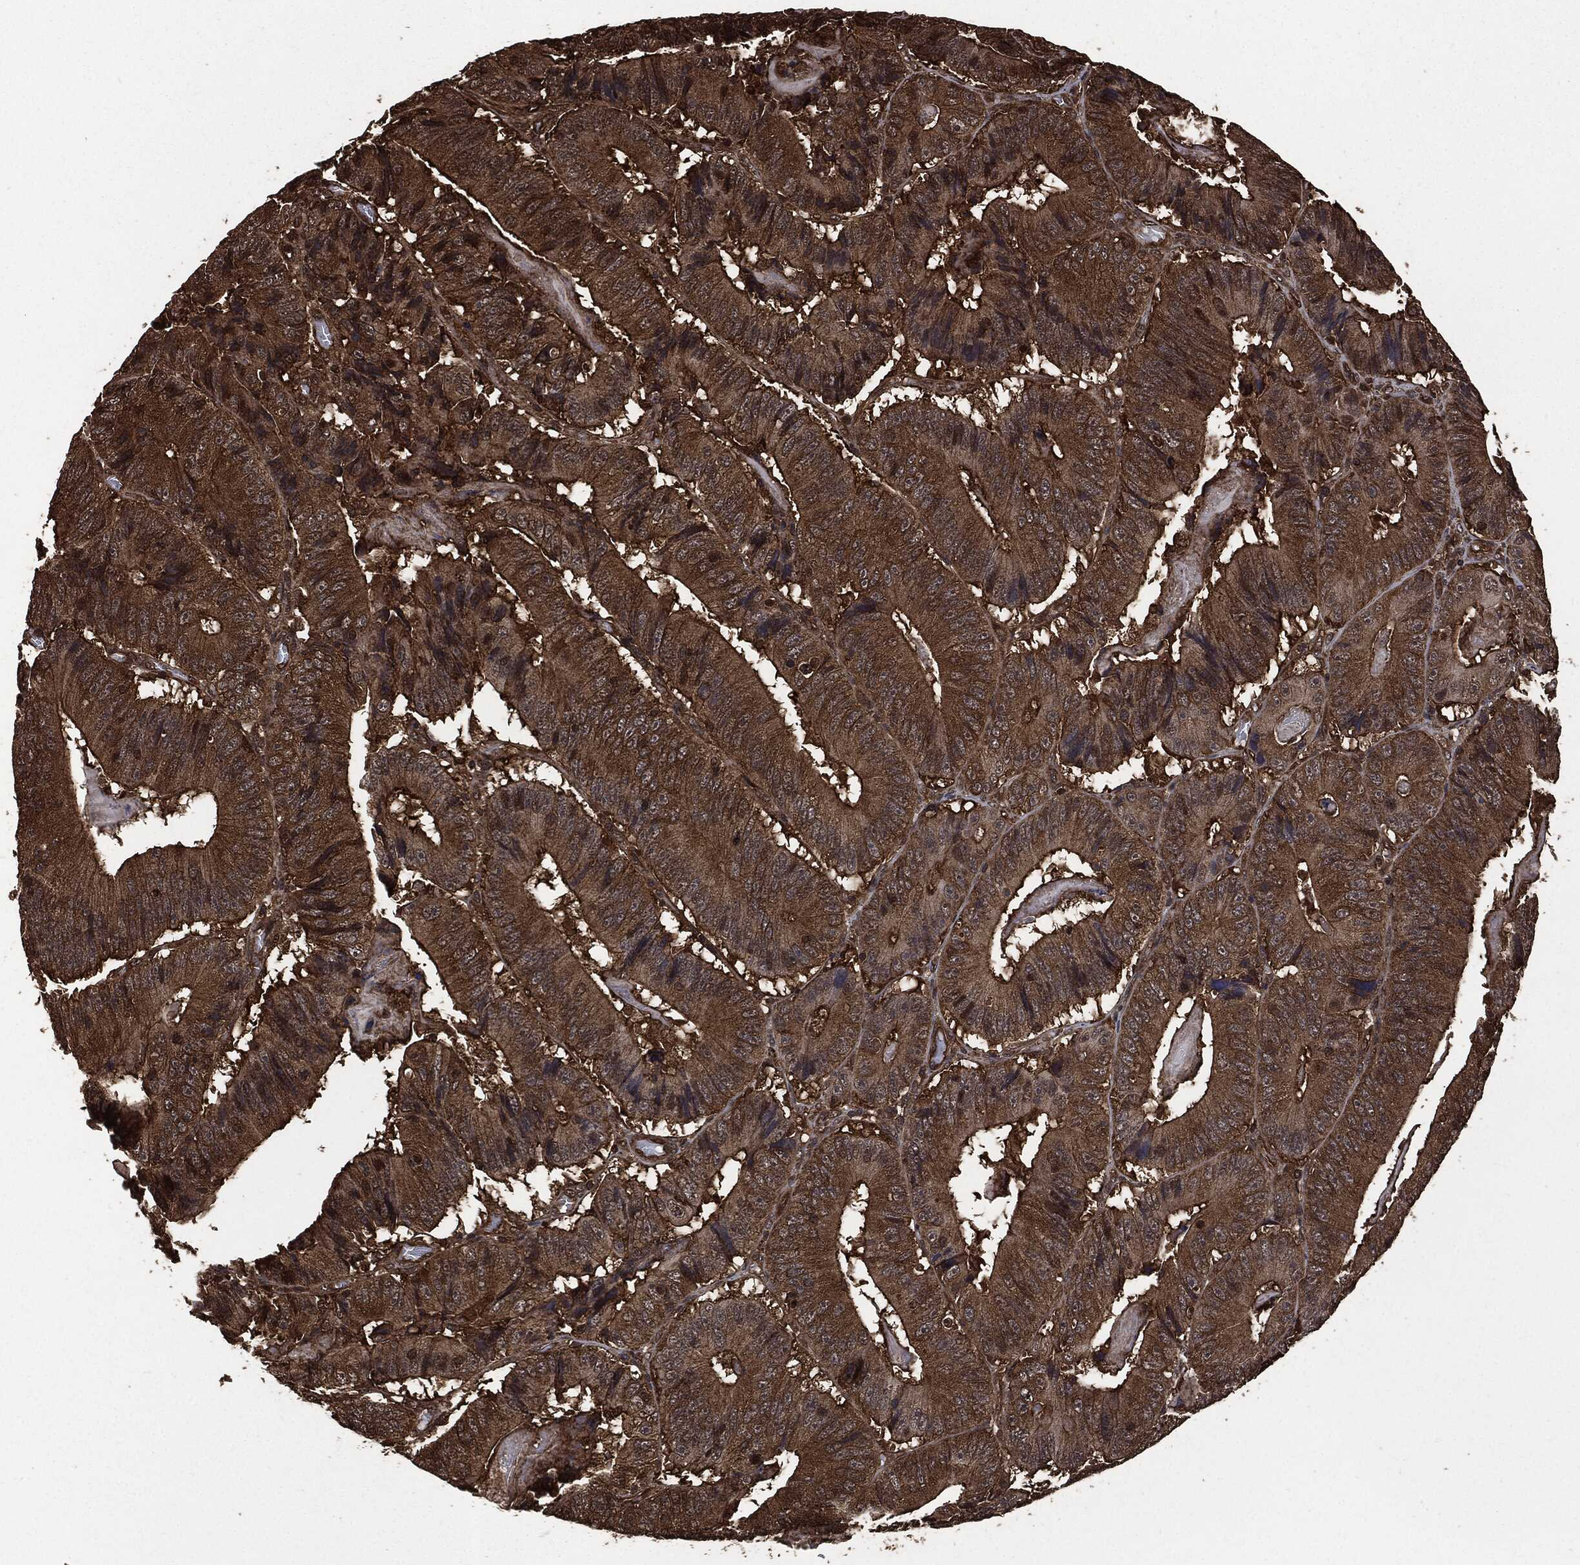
{"staining": {"intensity": "strong", "quantity": ">75%", "location": "cytoplasmic/membranous"}, "tissue": "colorectal cancer", "cell_type": "Tumor cells", "image_type": "cancer", "snomed": [{"axis": "morphology", "description": "Adenocarcinoma, NOS"}, {"axis": "topography", "description": "Colon"}], "caption": "A photomicrograph of human colorectal adenocarcinoma stained for a protein shows strong cytoplasmic/membranous brown staining in tumor cells.", "gene": "HRAS", "patient": {"sex": "female", "age": 86}}